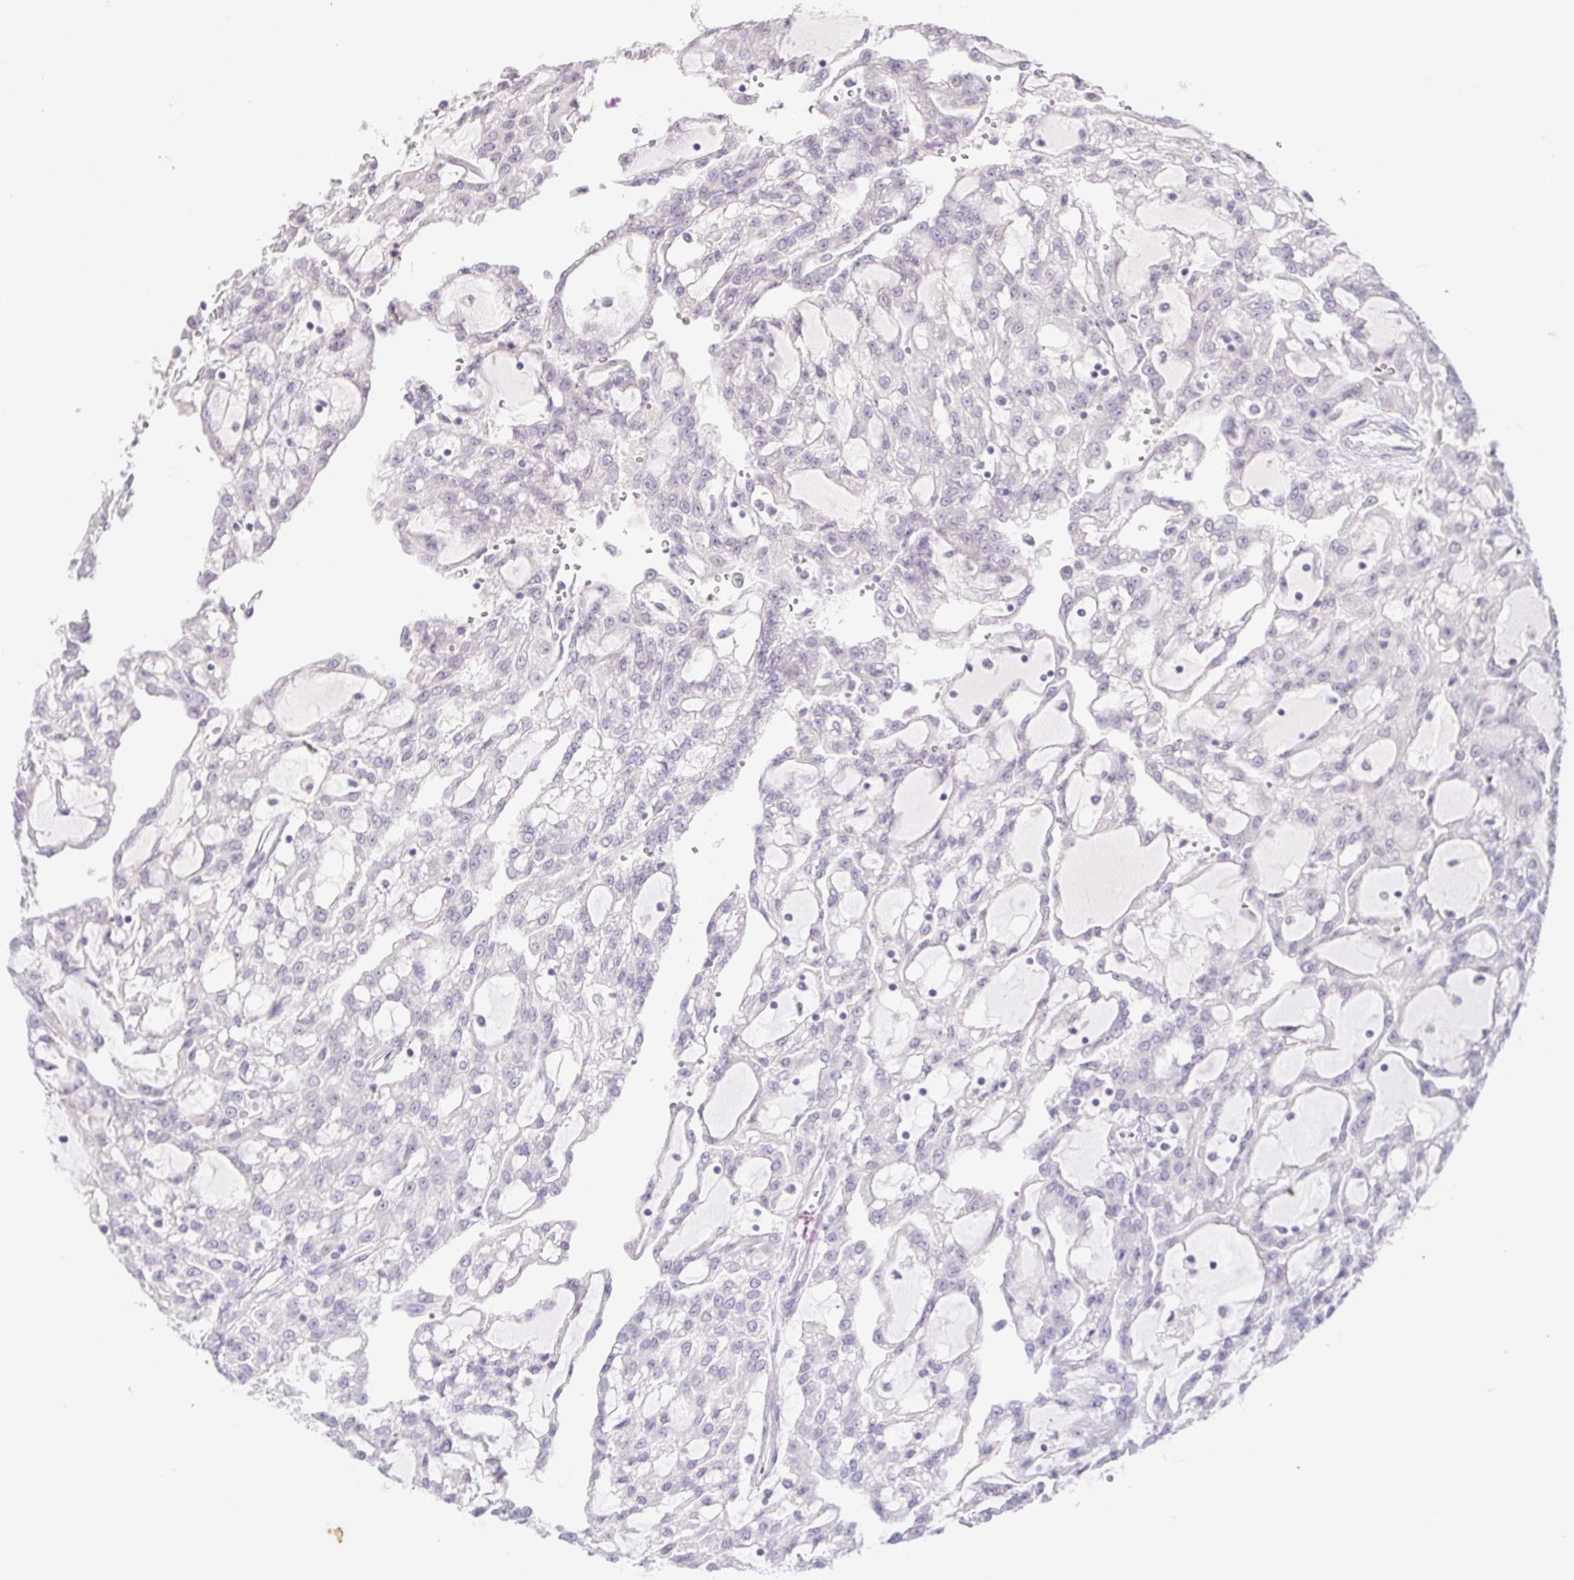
{"staining": {"intensity": "negative", "quantity": "none", "location": "none"}, "tissue": "renal cancer", "cell_type": "Tumor cells", "image_type": "cancer", "snomed": [{"axis": "morphology", "description": "Adenocarcinoma, NOS"}, {"axis": "topography", "description": "Kidney"}], "caption": "High power microscopy histopathology image of an immunohistochemistry (IHC) micrograph of renal adenocarcinoma, revealing no significant positivity in tumor cells. (DAB (3,3'-diaminobenzidine) IHC, high magnification).", "gene": "PI3", "patient": {"sex": "male", "age": 63}}